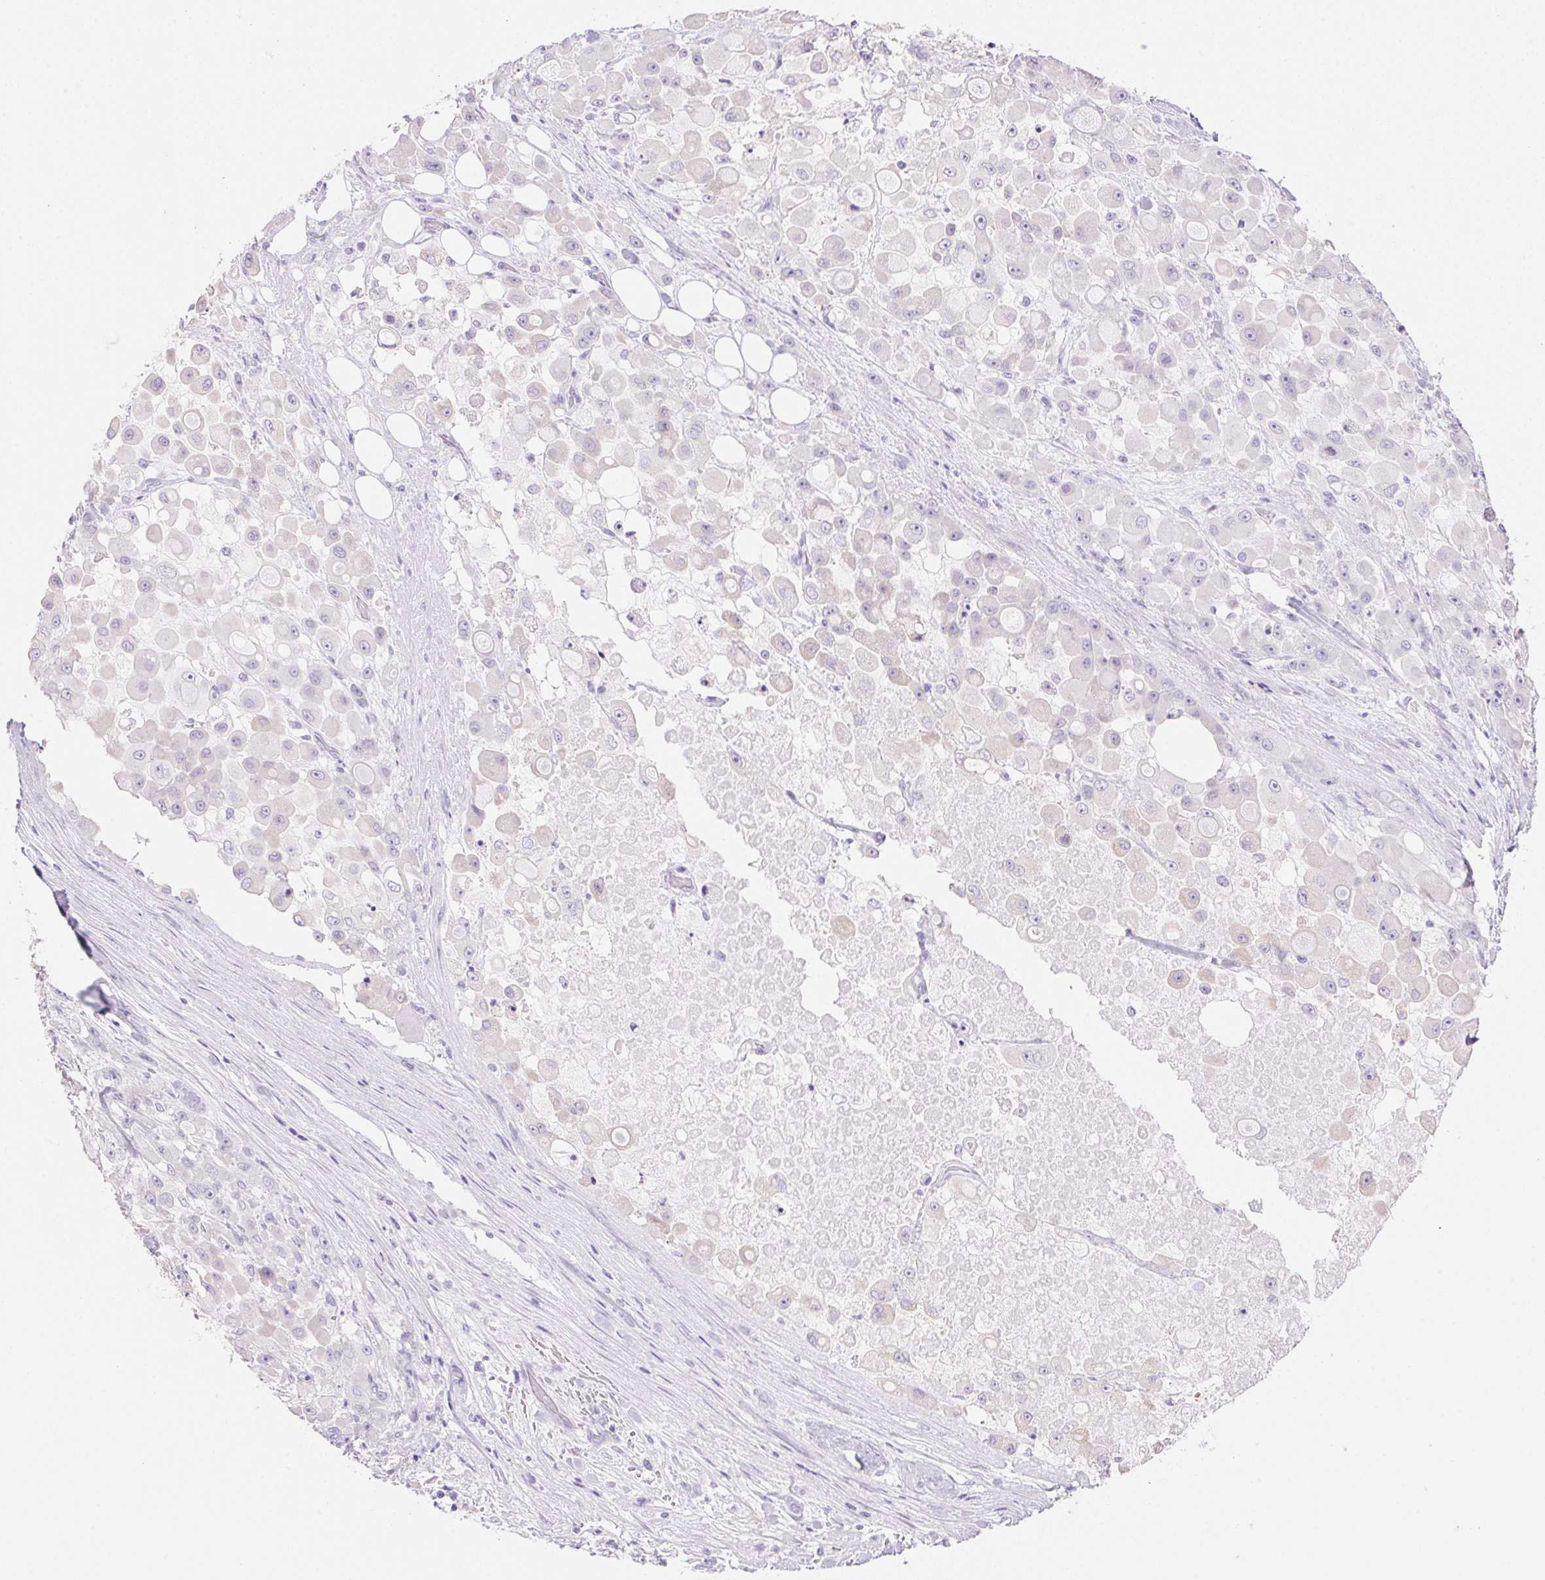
{"staining": {"intensity": "negative", "quantity": "none", "location": "none"}, "tissue": "stomach cancer", "cell_type": "Tumor cells", "image_type": "cancer", "snomed": [{"axis": "morphology", "description": "Adenocarcinoma, NOS"}, {"axis": "topography", "description": "Stomach"}], "caption": "Tumor cells are negative for brown protein staining in stomach adenocarcinoma.", "gene": "DHCR24", "patient": {"sex": "female", "age": 76}}